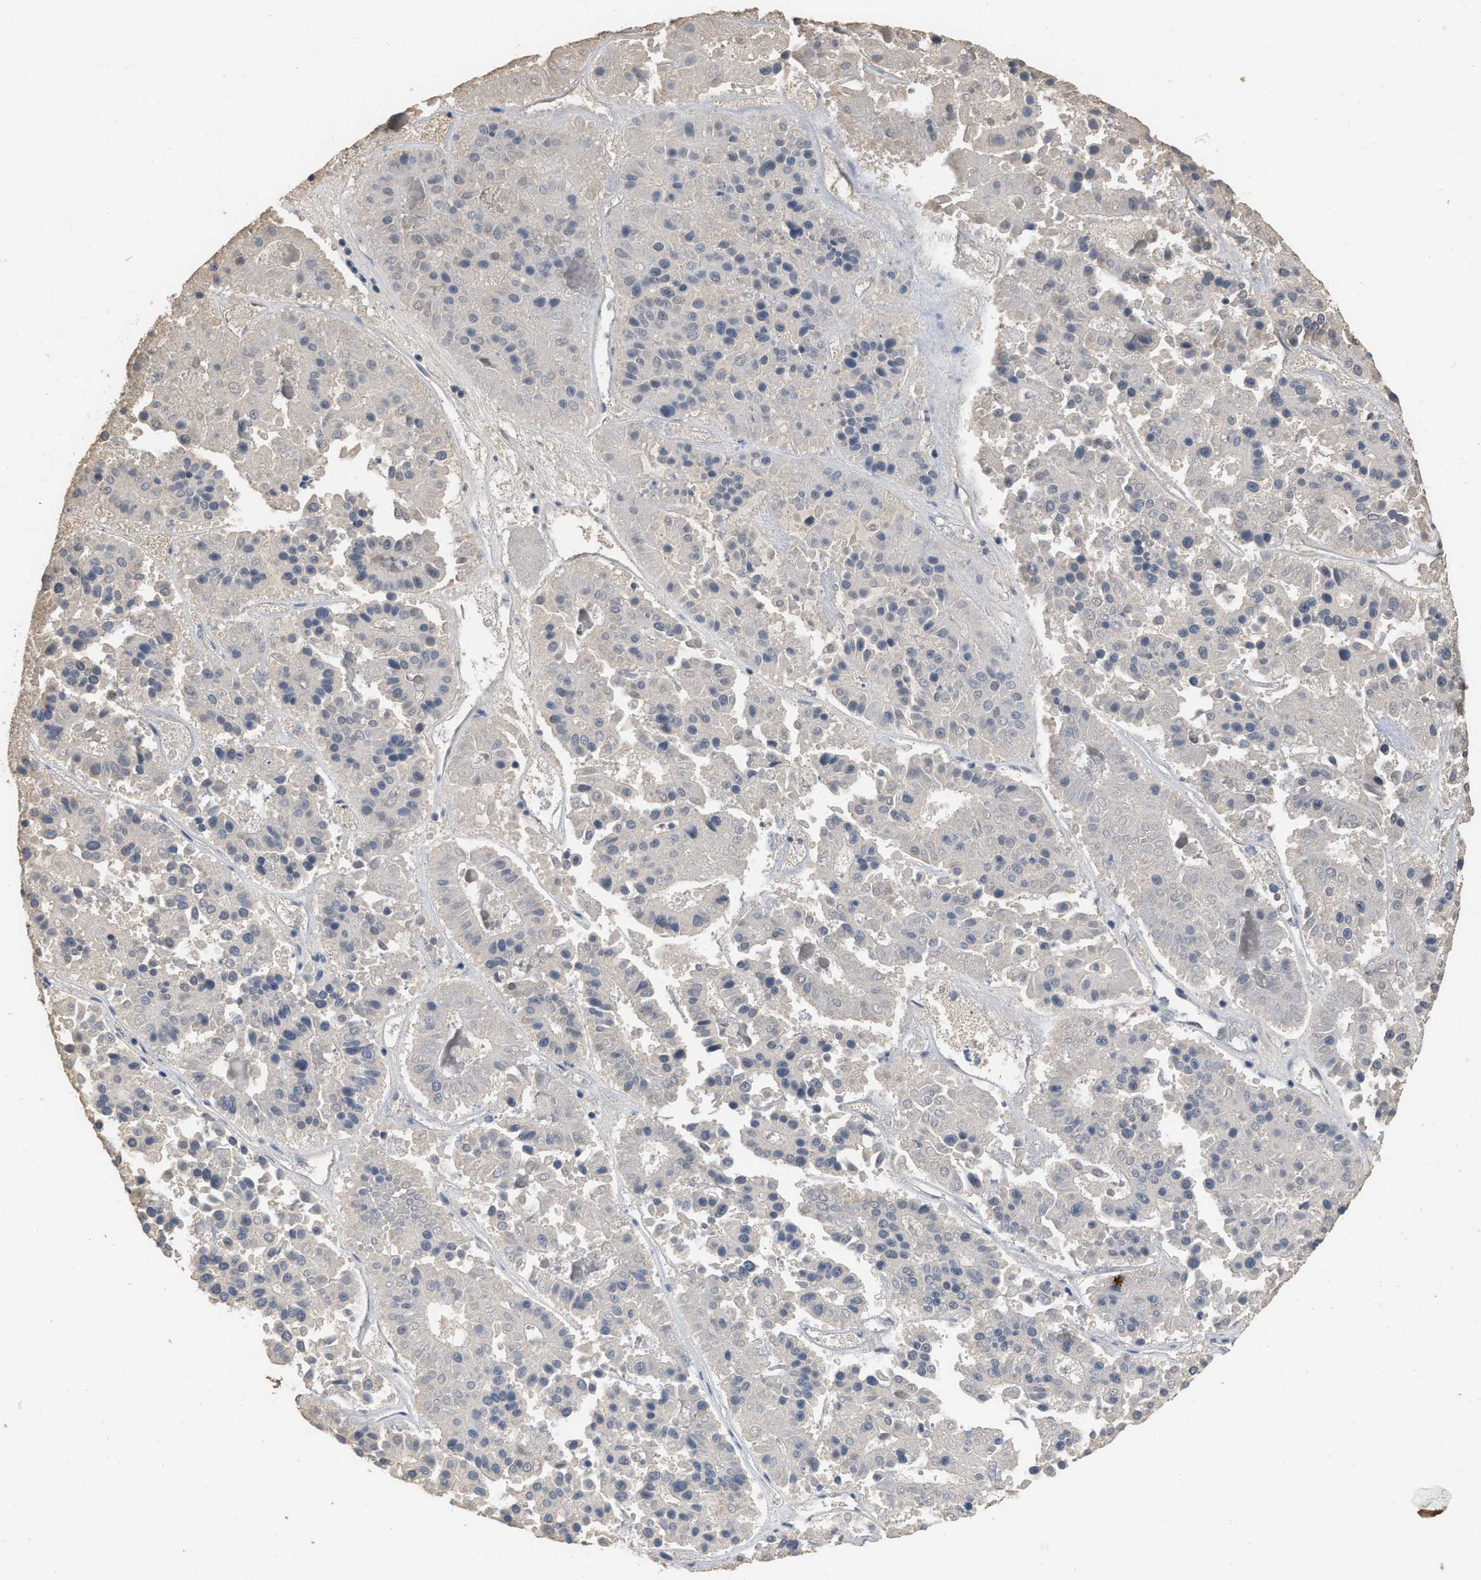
{"staining": {"intensity": "negative", "quantity": "none", "location": "none"}, "tissue": "pancreatic cancer", "cell_type": "Tumor cells", "image_type": "cancer", "snomed": [{"axis": "morphology", "description": "Adenocarcinoma, NOS"}, {"axis": "topography", "description": "Pancreas"}], "caption": "Pancreatic adenocarcinoma stained for a protein using immunohistochemistry (IHC) displays no positivity tumor cells.", "gene": "NCS1", "patient": {"sex": "male", "age": 50}}